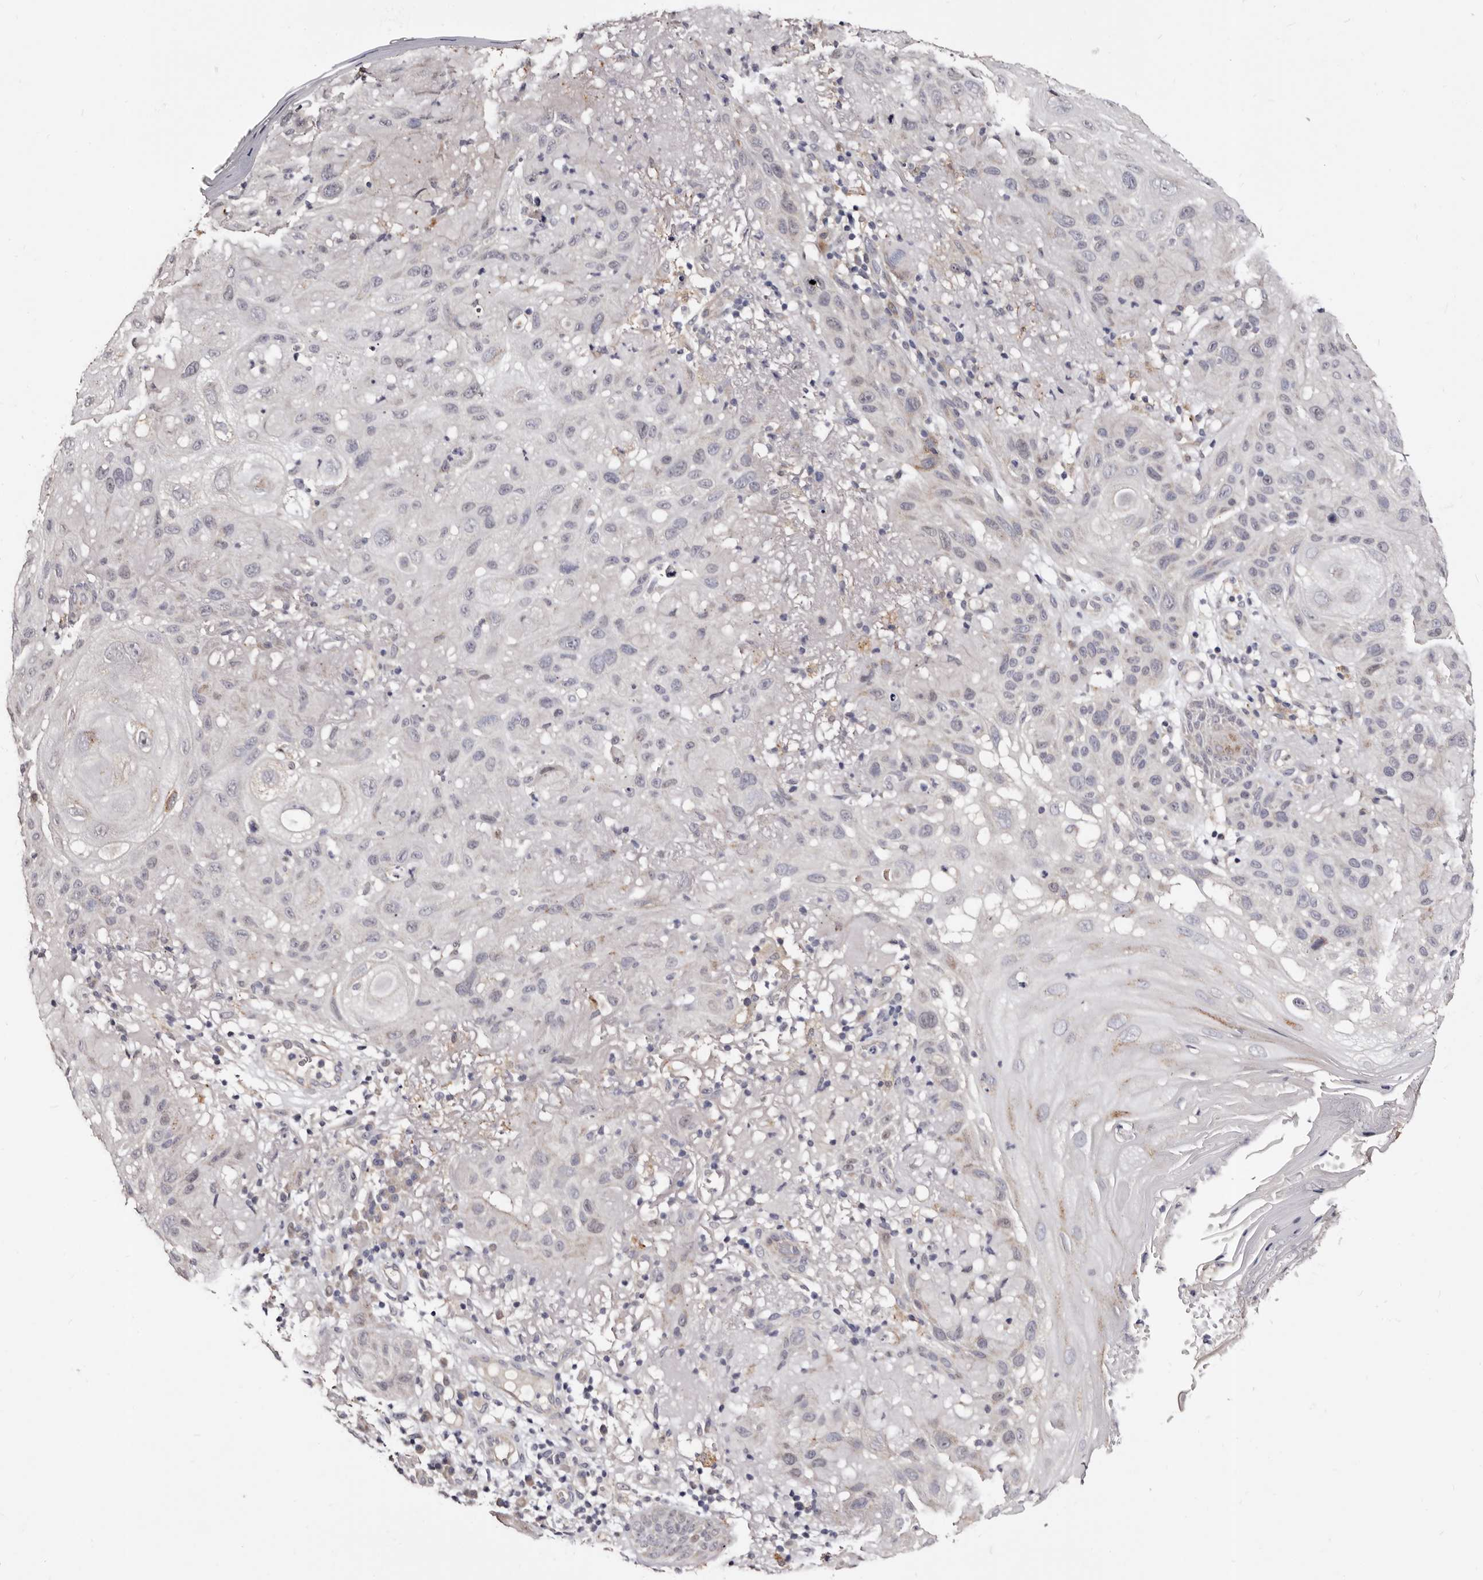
{"staining": {"intensity": "negative", "quantity": "none", "location": "none"}, "tissue": "skin cancer", "cell_type": "Tumor cells", "image_type": "cancer", "snomed": [{"axis": "morphology", "description": "Normal tissue, NOS"}, {"axis": "morphology", "description": "Squamous cell carcinoma, NOS"}, {"axis": "topography", "description": "Skin"}], "caption": "DAB (3,3'-diaminobenzidine) immunohistochemical staining of squamous cell carcinoma (skin) displays no significant positivity in tumor cells.", "gene": "PTAFR", "patient": {"sex": "female", "age": 96}}